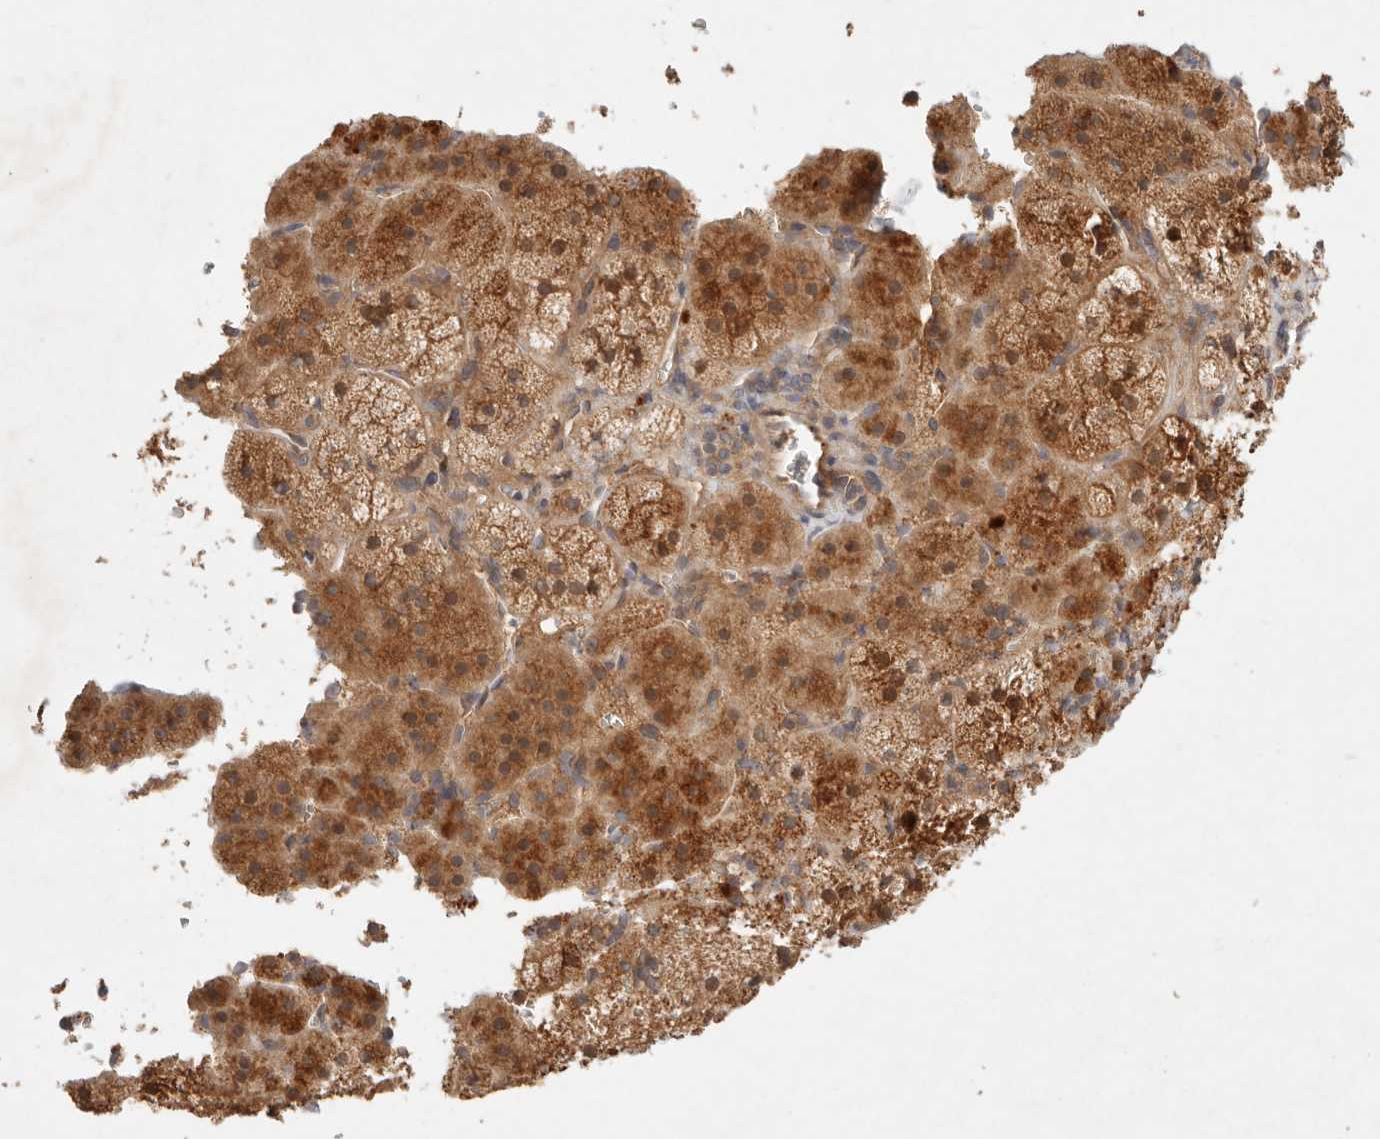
{"staining": {"intensity": "strong", "quantity": ">75%", "location": "cytoplasmic/membranous"}, "tissue": "adrenal gland", "cell_type": "Glandular cells", "image_type": "normal", "snomed": [{"axis": "morphology", "description": "Normal tissue, NOS"}, {"axis": "topography", "description": "Adrenal gland"}], "caption": "A brown stain shows strong cytoplasmic/membranous expression of a protein in glandular cells of benign adrenal gland.", "gene": "HECTD3", "patient": {"sex": "female", "age": 44}}